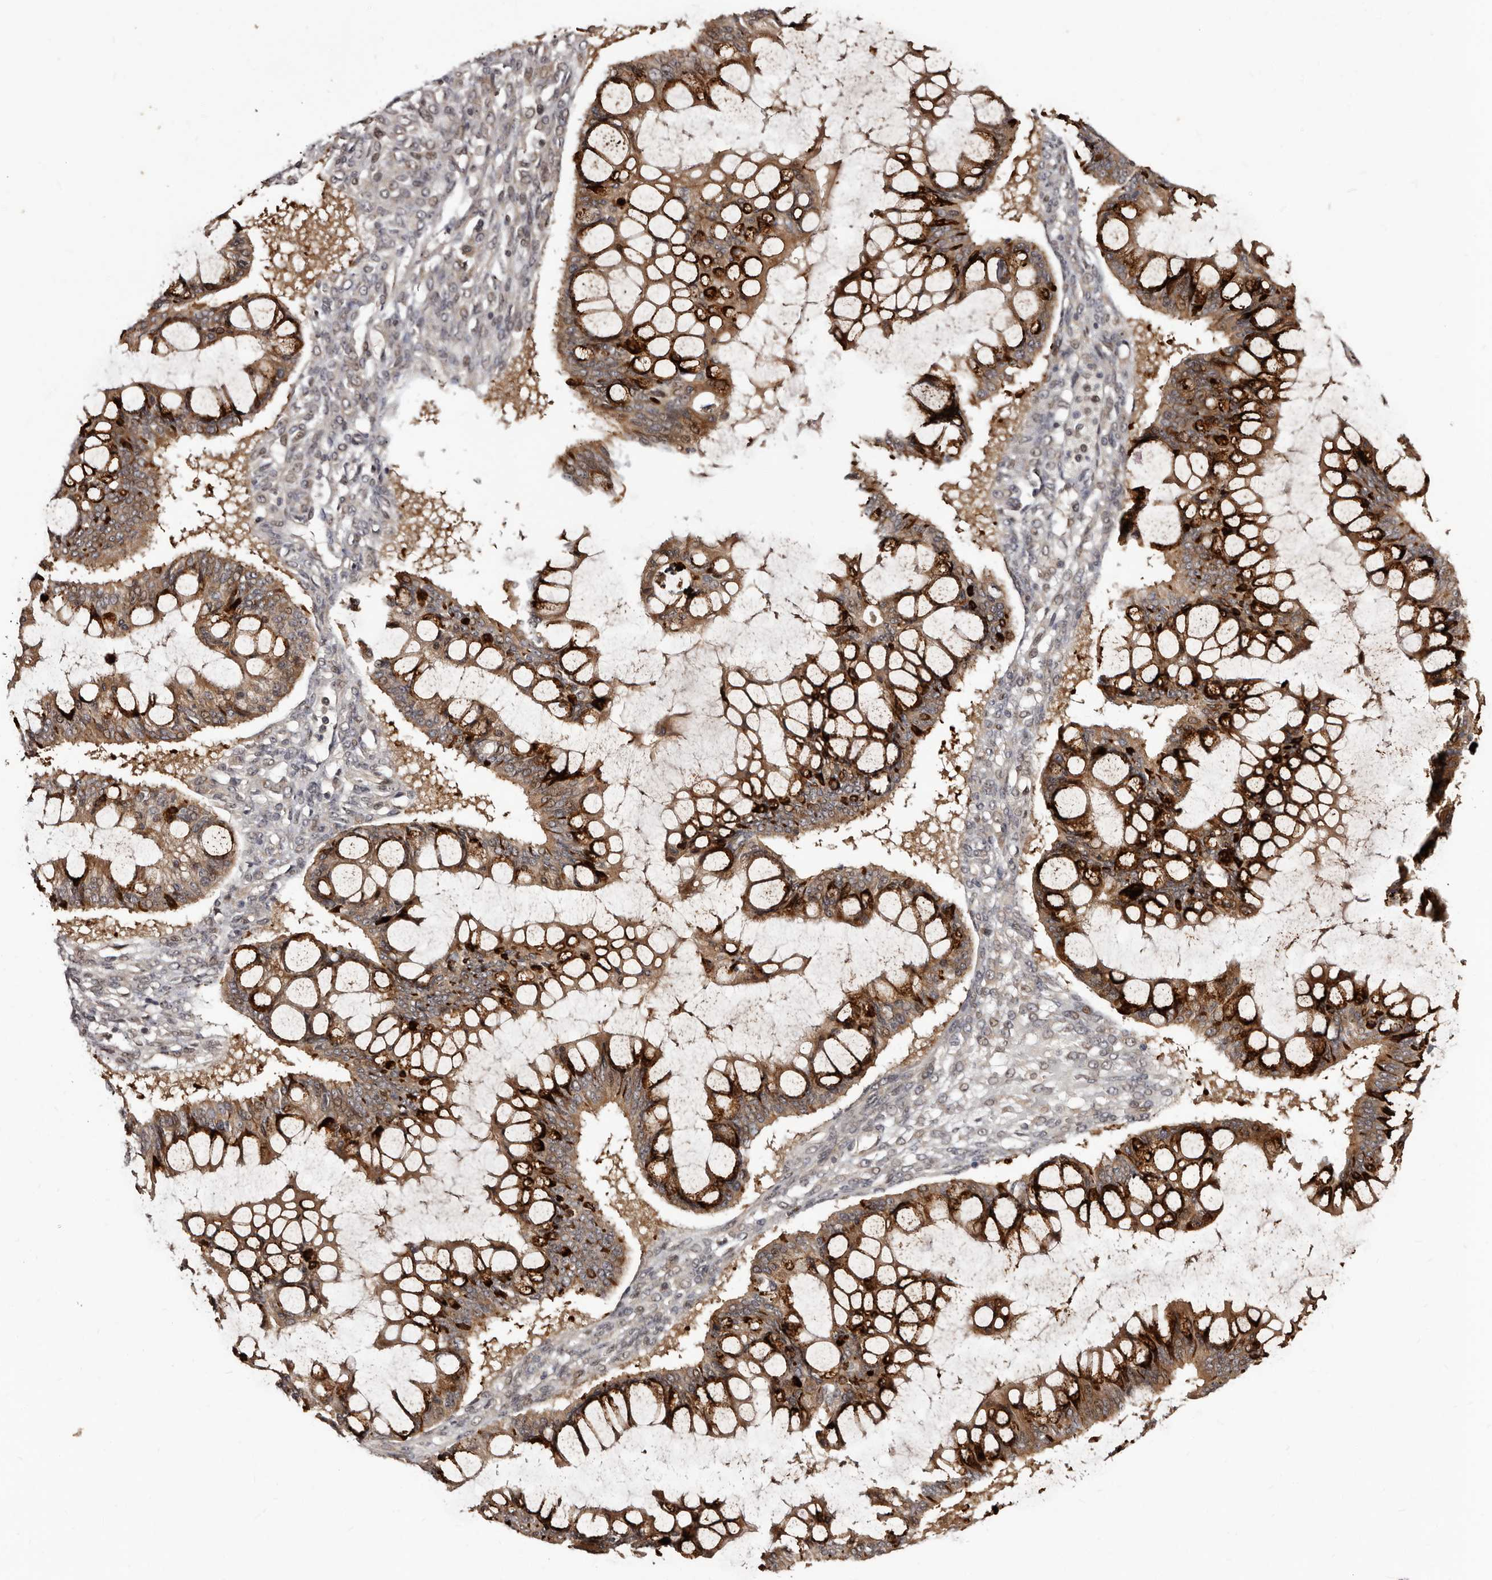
{"staining": {"intensity": "strong", "quantity": ">75%", "location": "cytoplasmic/membranous"}, "tissue": "ovarian cancer", "cell_type": "Tumor cells", "image_type": "cancer", "snomed": [{"axis": "morphology", "description": "Cystadenocarcinoma, mucinous, NOS"}, {"axis": "topography", "description": "Ovary"}], "caption": "Immunohistochemical staining of human ovarian cancer (mucinous cystadenocarcinoma) reveals strong cytoplasmic/membranous protein staining in approximately >75% of tumor cells.", "gene": "TBC1D22B", "patient": {"sex": "female", "age": 73}}